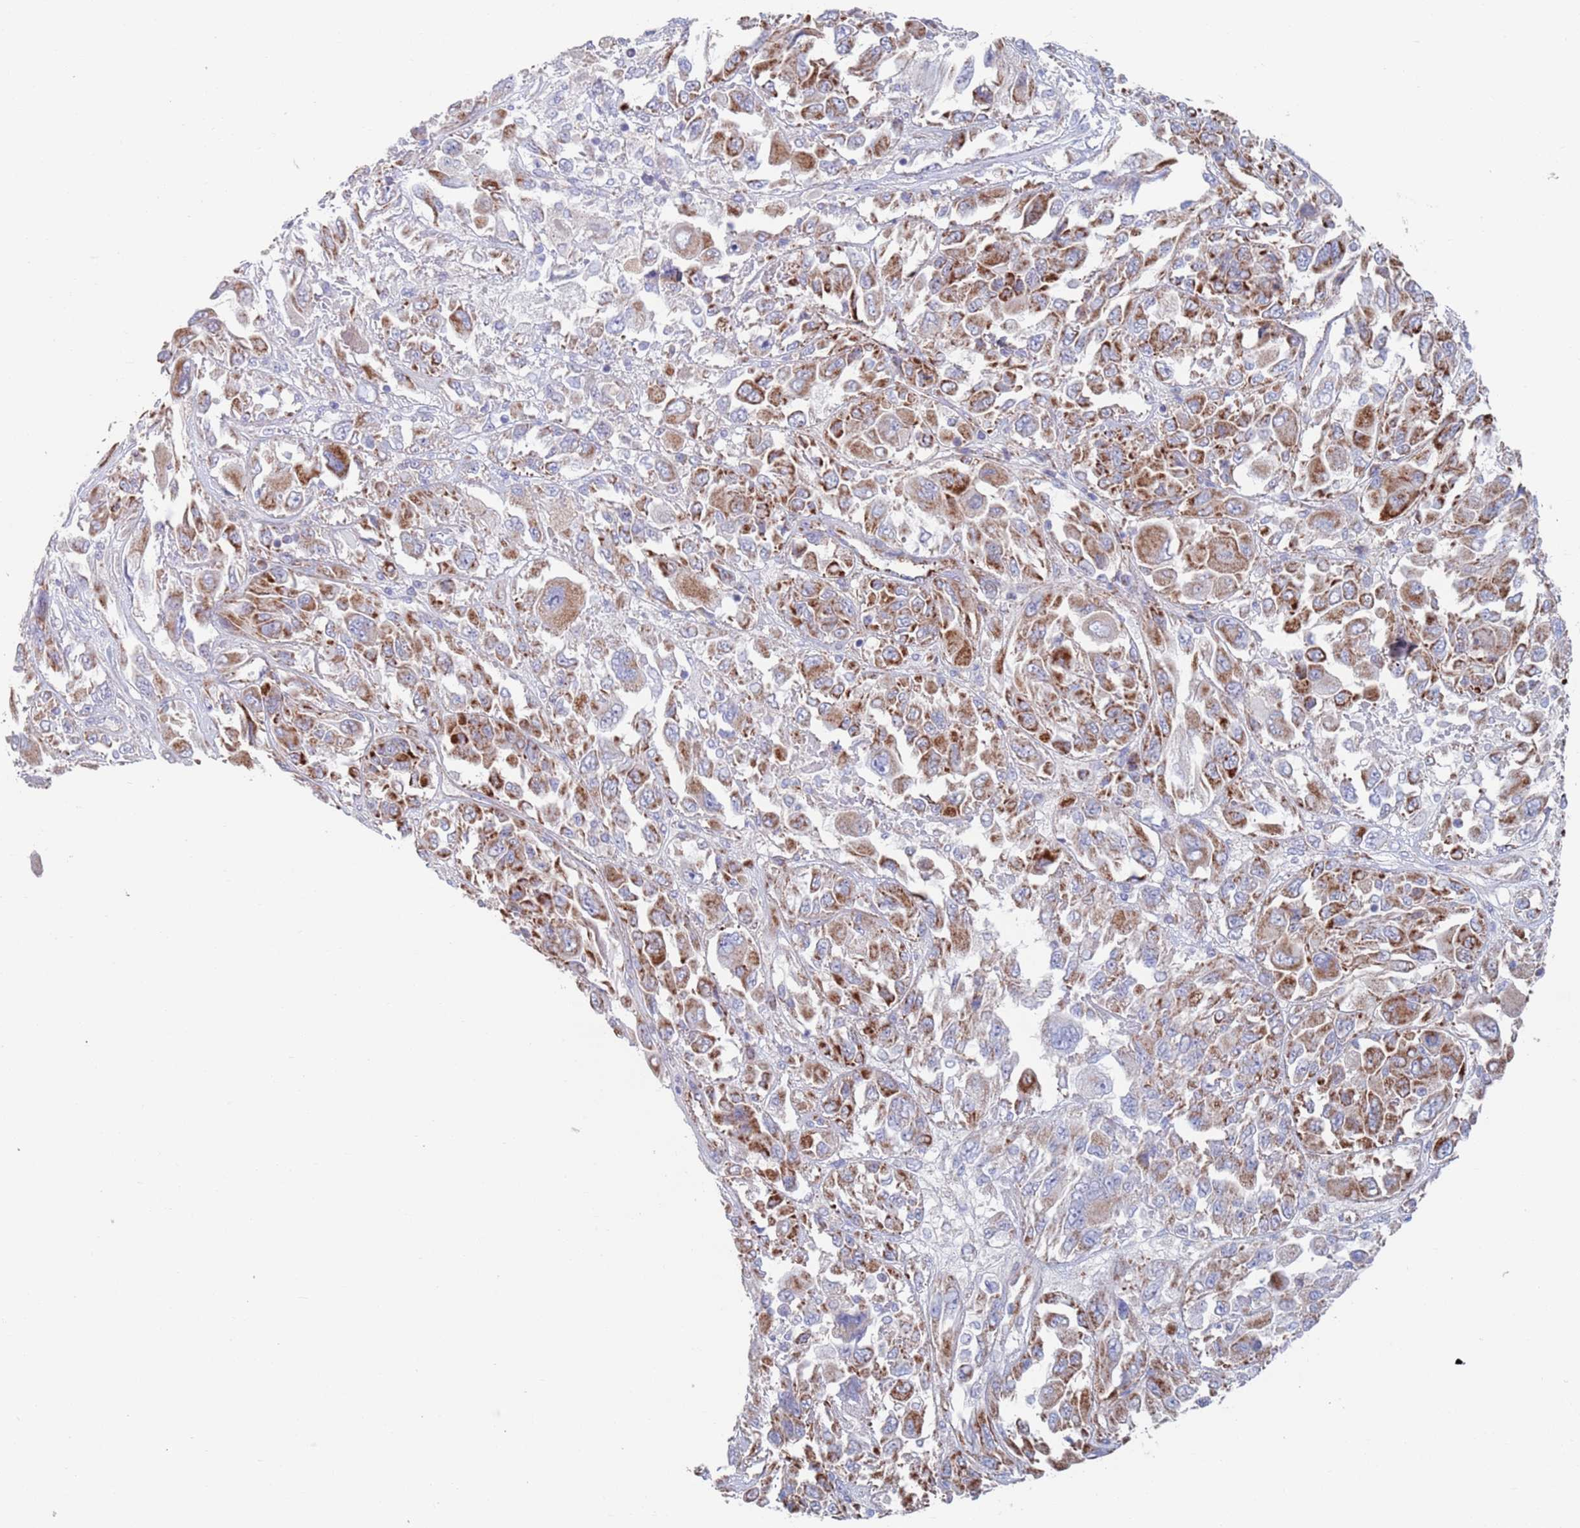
{"staining": {"intensity": "moderate", "quantity": ">75%", "location": "cytoplasmic/membranous"}, "tissue": "melanoma", "cell_type": "Tumor cells", "image_type": "cancer", "snomed": [{"axis": "morphology", "description": "Malignant melanoma, NOS"}, {"axis": "topography", "description": "Skin"}], "caption": "IHC of human malignant melanoma shows medium levels of moderate cytoplasmic/membranous expression in about >75% of tumor cells.", "gene": "MRPL22", "patient": {"sex": "female", "age": 91}}